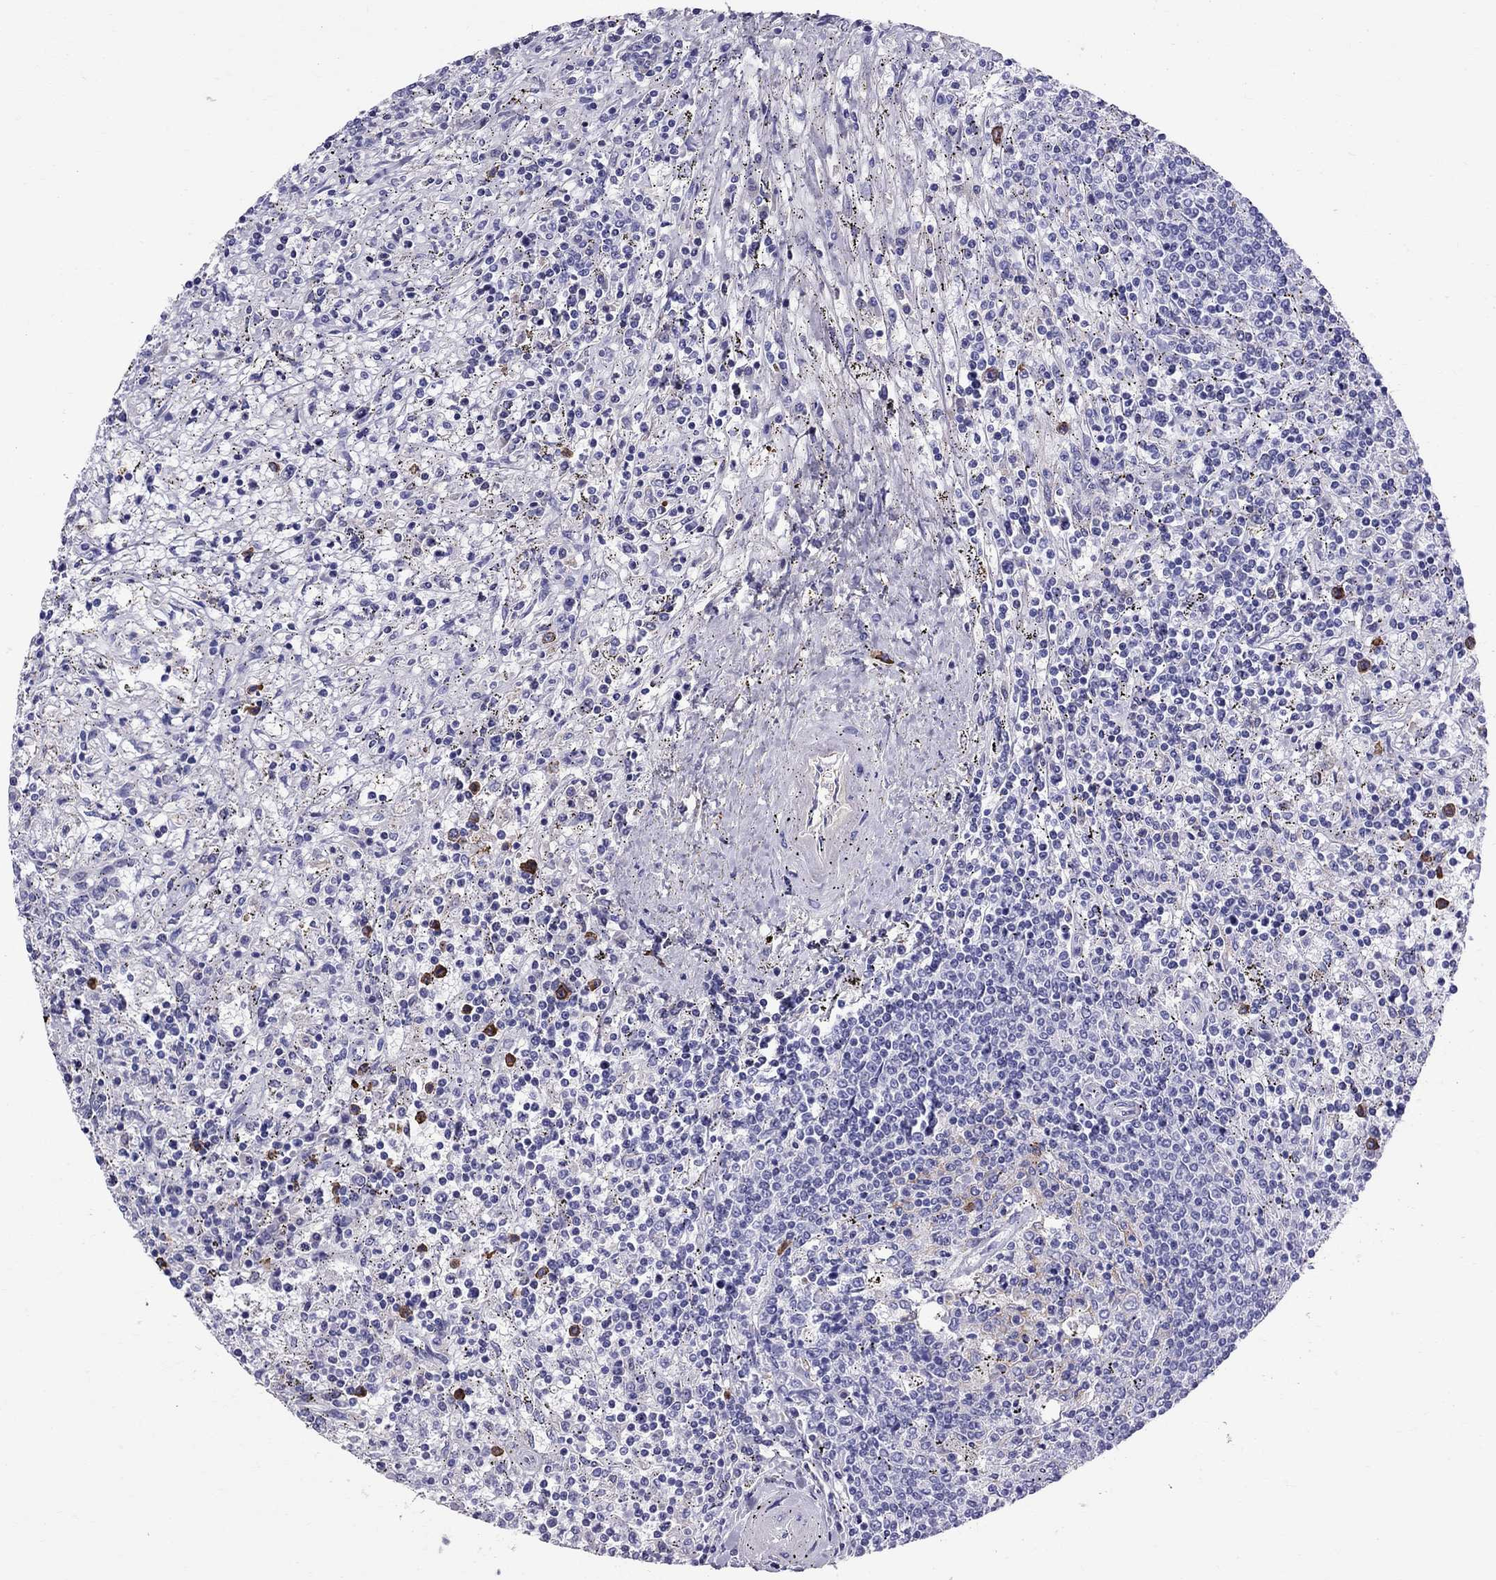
{"staining": {"intensity": "negative", "quantity": "none", "location": "none"}, "tissue": "lymphoma", "cell_type": "Tumor cells", "image_type": "cancer", "snomed": [{"axis": "morphology", "description": "Malignant lymphoma, non-Hodgkin's type, Low grade"}, {"axis": "topography", "description": "Spleen"}], "caption": "High power microscopy image of an immunohistochemistry photomicrograph of lymphoma, revealing no significant staining in tumor cells.", "gene": "SCART1", "patient": {"sex": "male", "age": 62}}